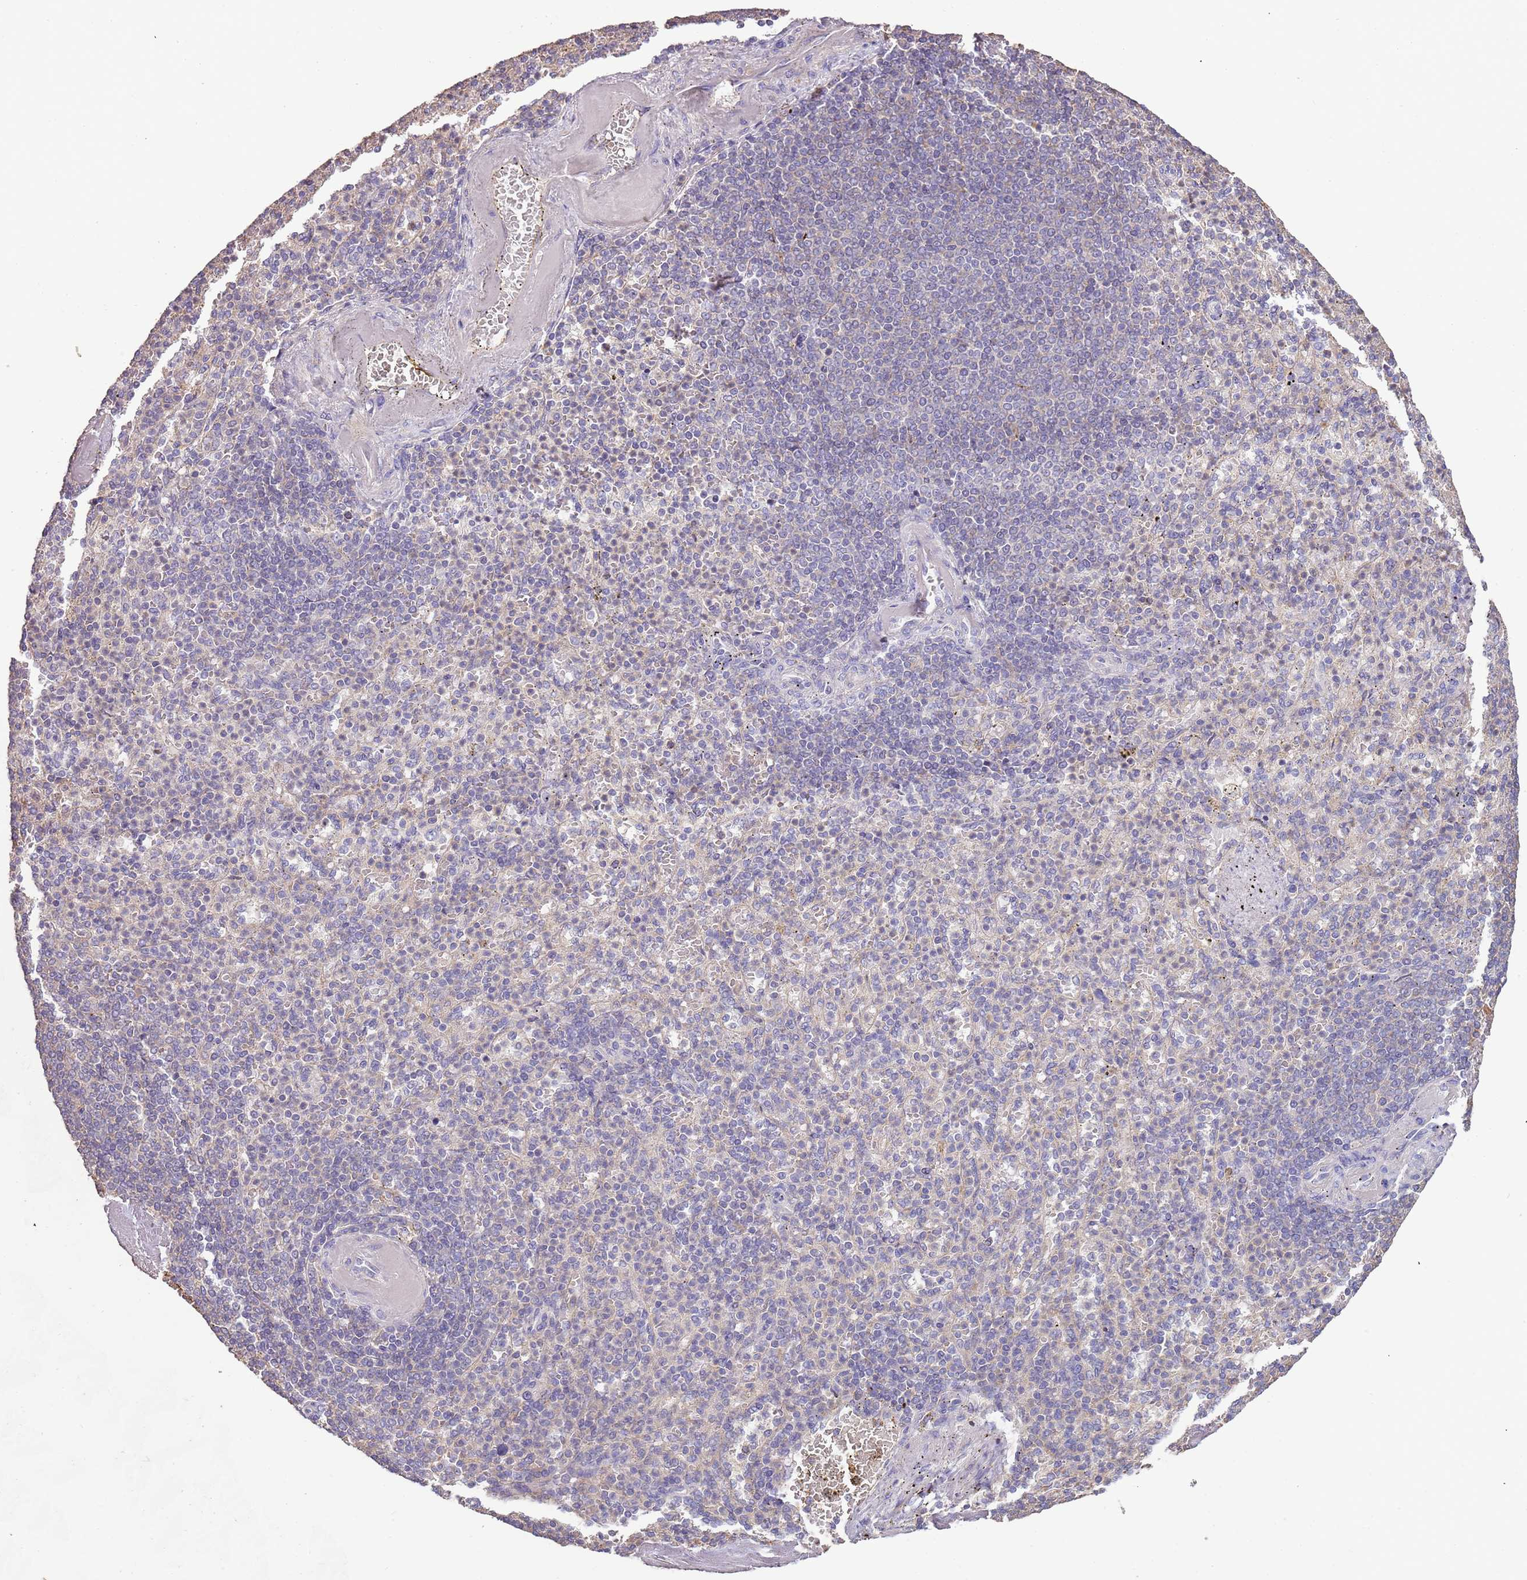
{"staining": {"intensity": "negative", "quantity": "none", "location": "none"}, "tissue": "spleen", "cell_type": "Cells in red pulp", "image_type": "normal", "snomed": [{"axis": "morphology", "description": "Normal tissue, NOS"}, {"axis": "topography", "description": "Spleen"}], "caption": "Unremarkable spleen was stained to show a protein in brown. There is no significant positivity in cells in red pulp.", "gene": "FECH", "patient": {"sex": "female", "age": 74}}